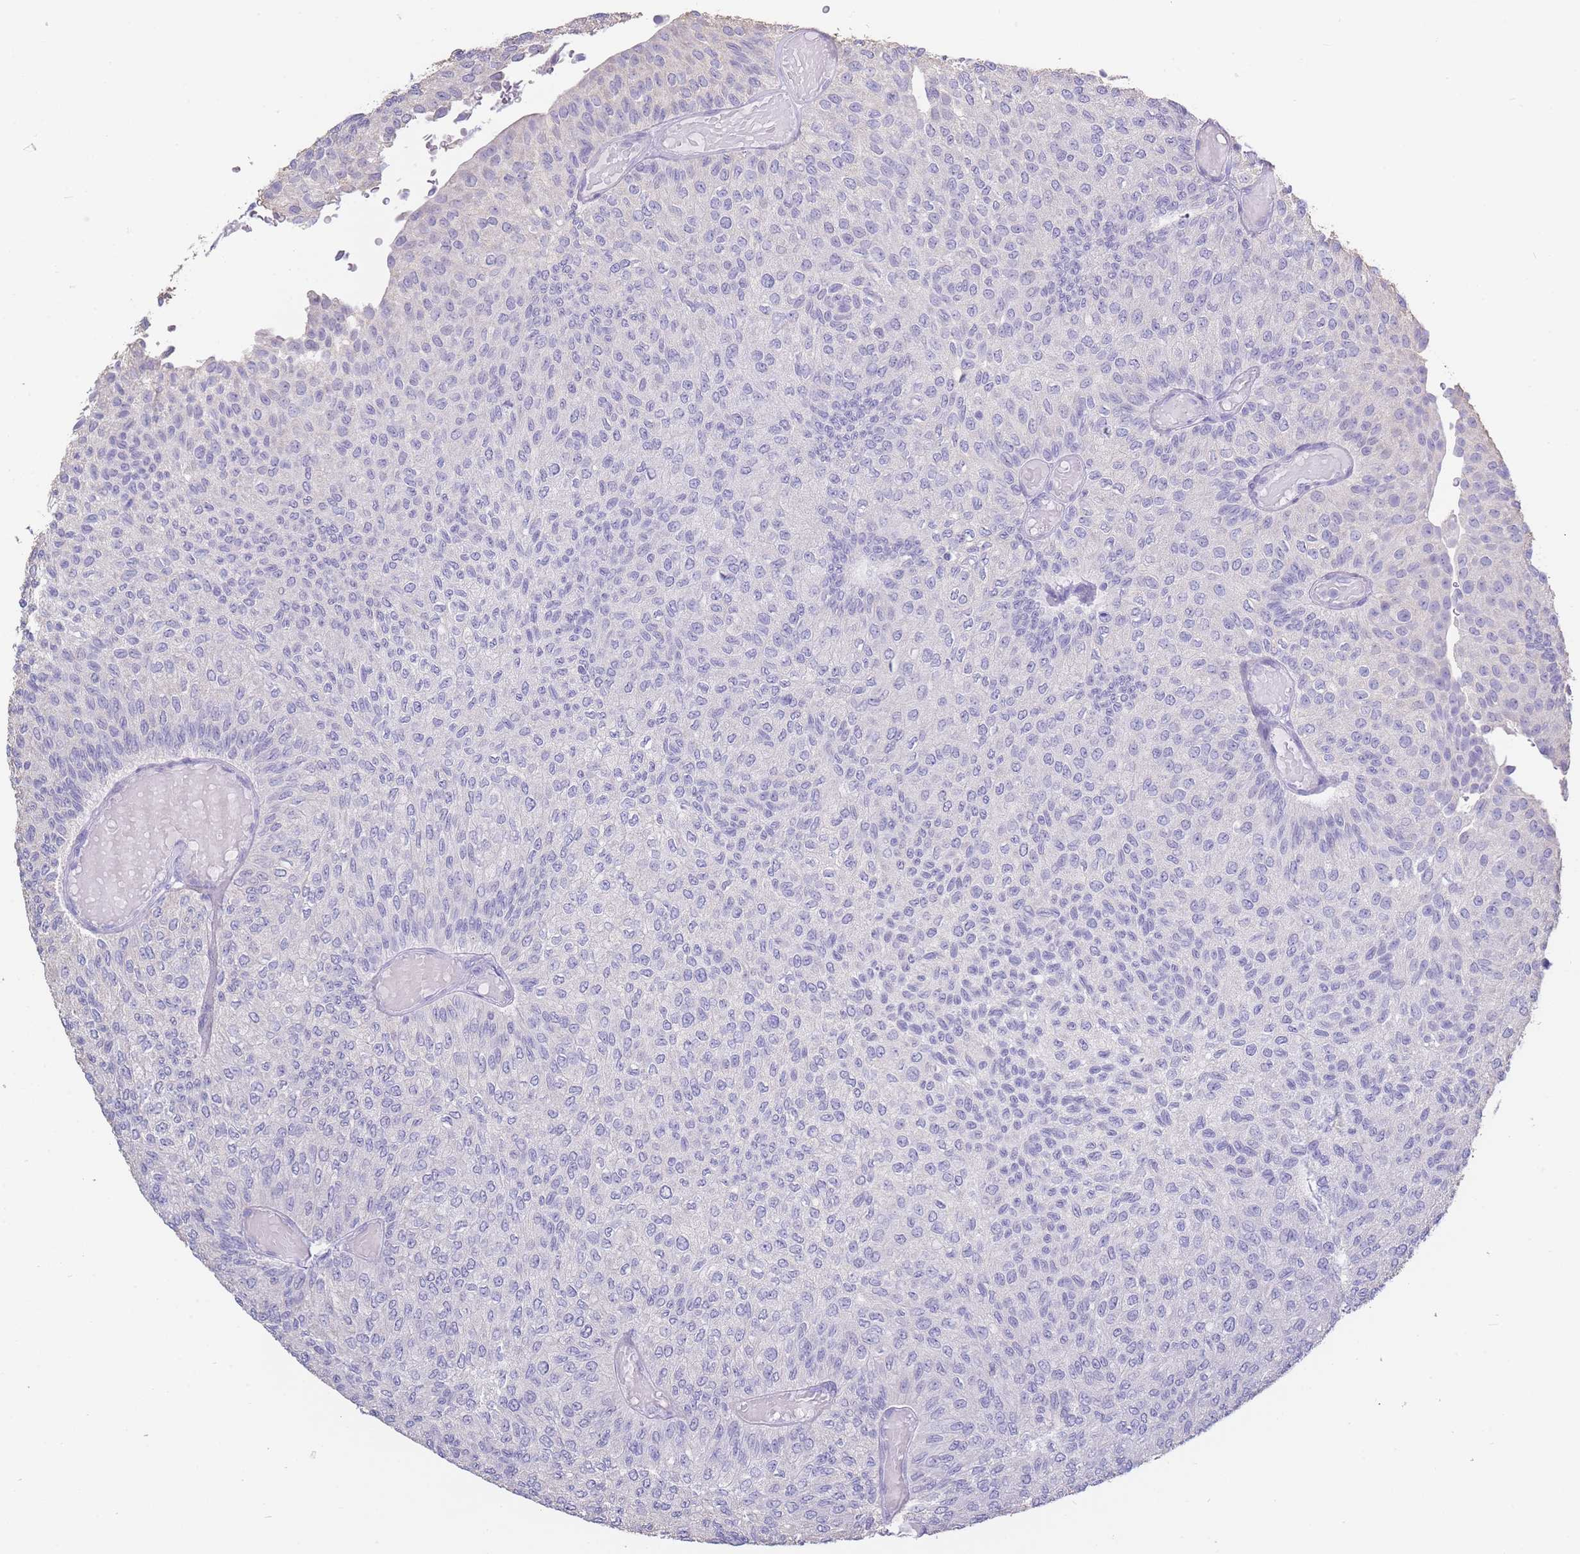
{"staining": {"intensity": "negative", "quantity": "none", "location": "none"}, "tissue": "urothelial cancer", "cell_type": "Tumor cells", "image_type": "cancer", "snomed": [{"axis": "morphology", "description": "Urothelial carcinoma, Low grade"}, {"axis": "topography", "description": "Urinary bladder"}], "caption": "Tumor cells show no significant staining in urothelial cancer.", "gene": "CD37", "patient": {"sex": "male", "age": 78}}